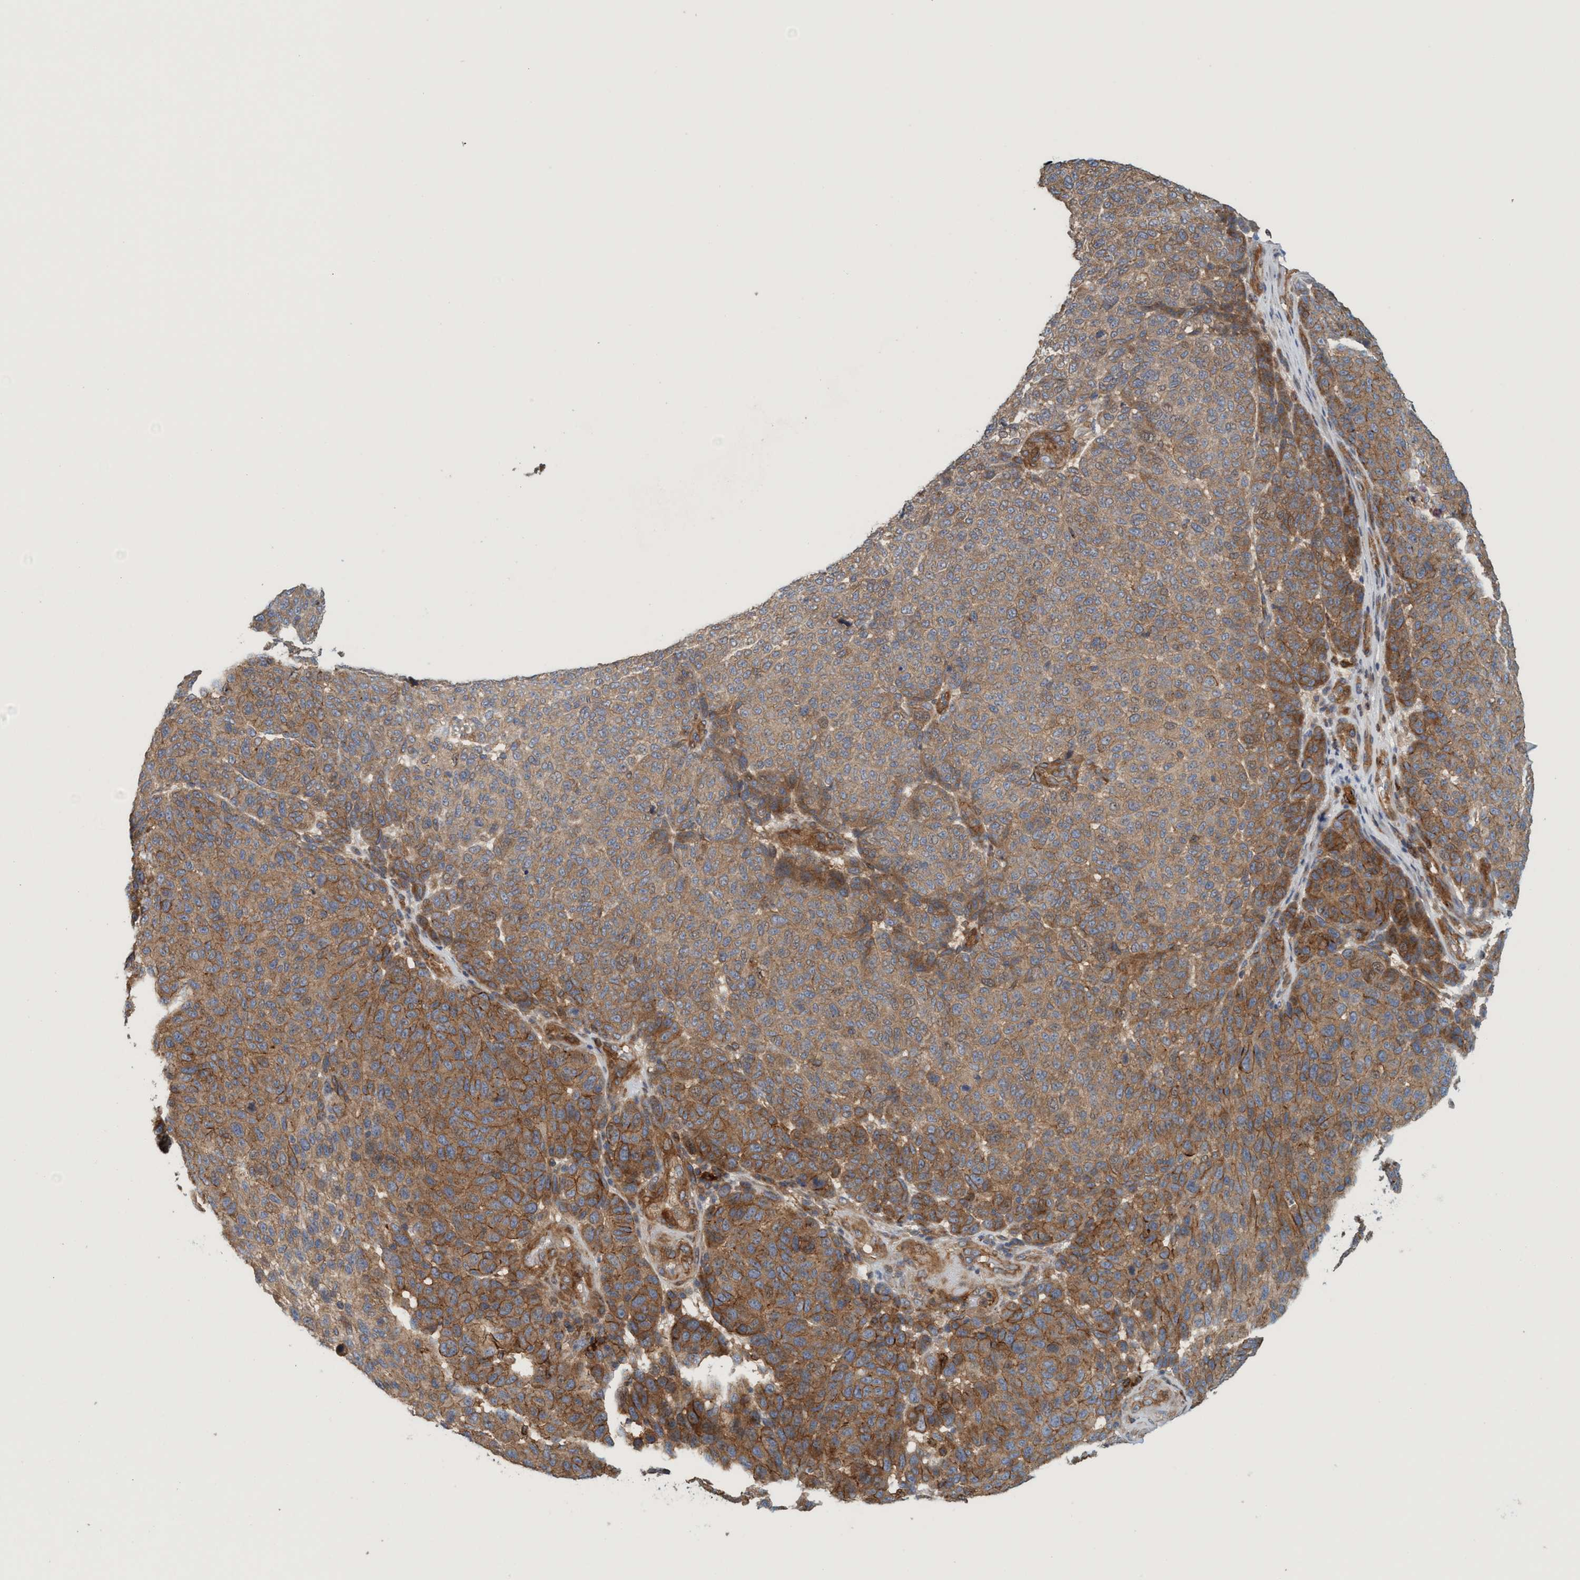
{"staining": {"intensity": "strong", "quantity": ">75%", "location": "cytoplasmic/membranous"}, "tissue": "melanoma", "cell_type": "Tumor cells", "image_type": "cancer", "snomed": [{"axis": "morphology", "description": "Malignant melanoma, NOS"}, {"axis": "topography", "description": "Skin"}], "caption": "Human malignant melanoma stained with a brown dye displays strong cytoplasmic/membranous positive staining in about >75% of tumor cells.", "gene": "SPECC1", "patient": {"sex": "male", "age": 59}}